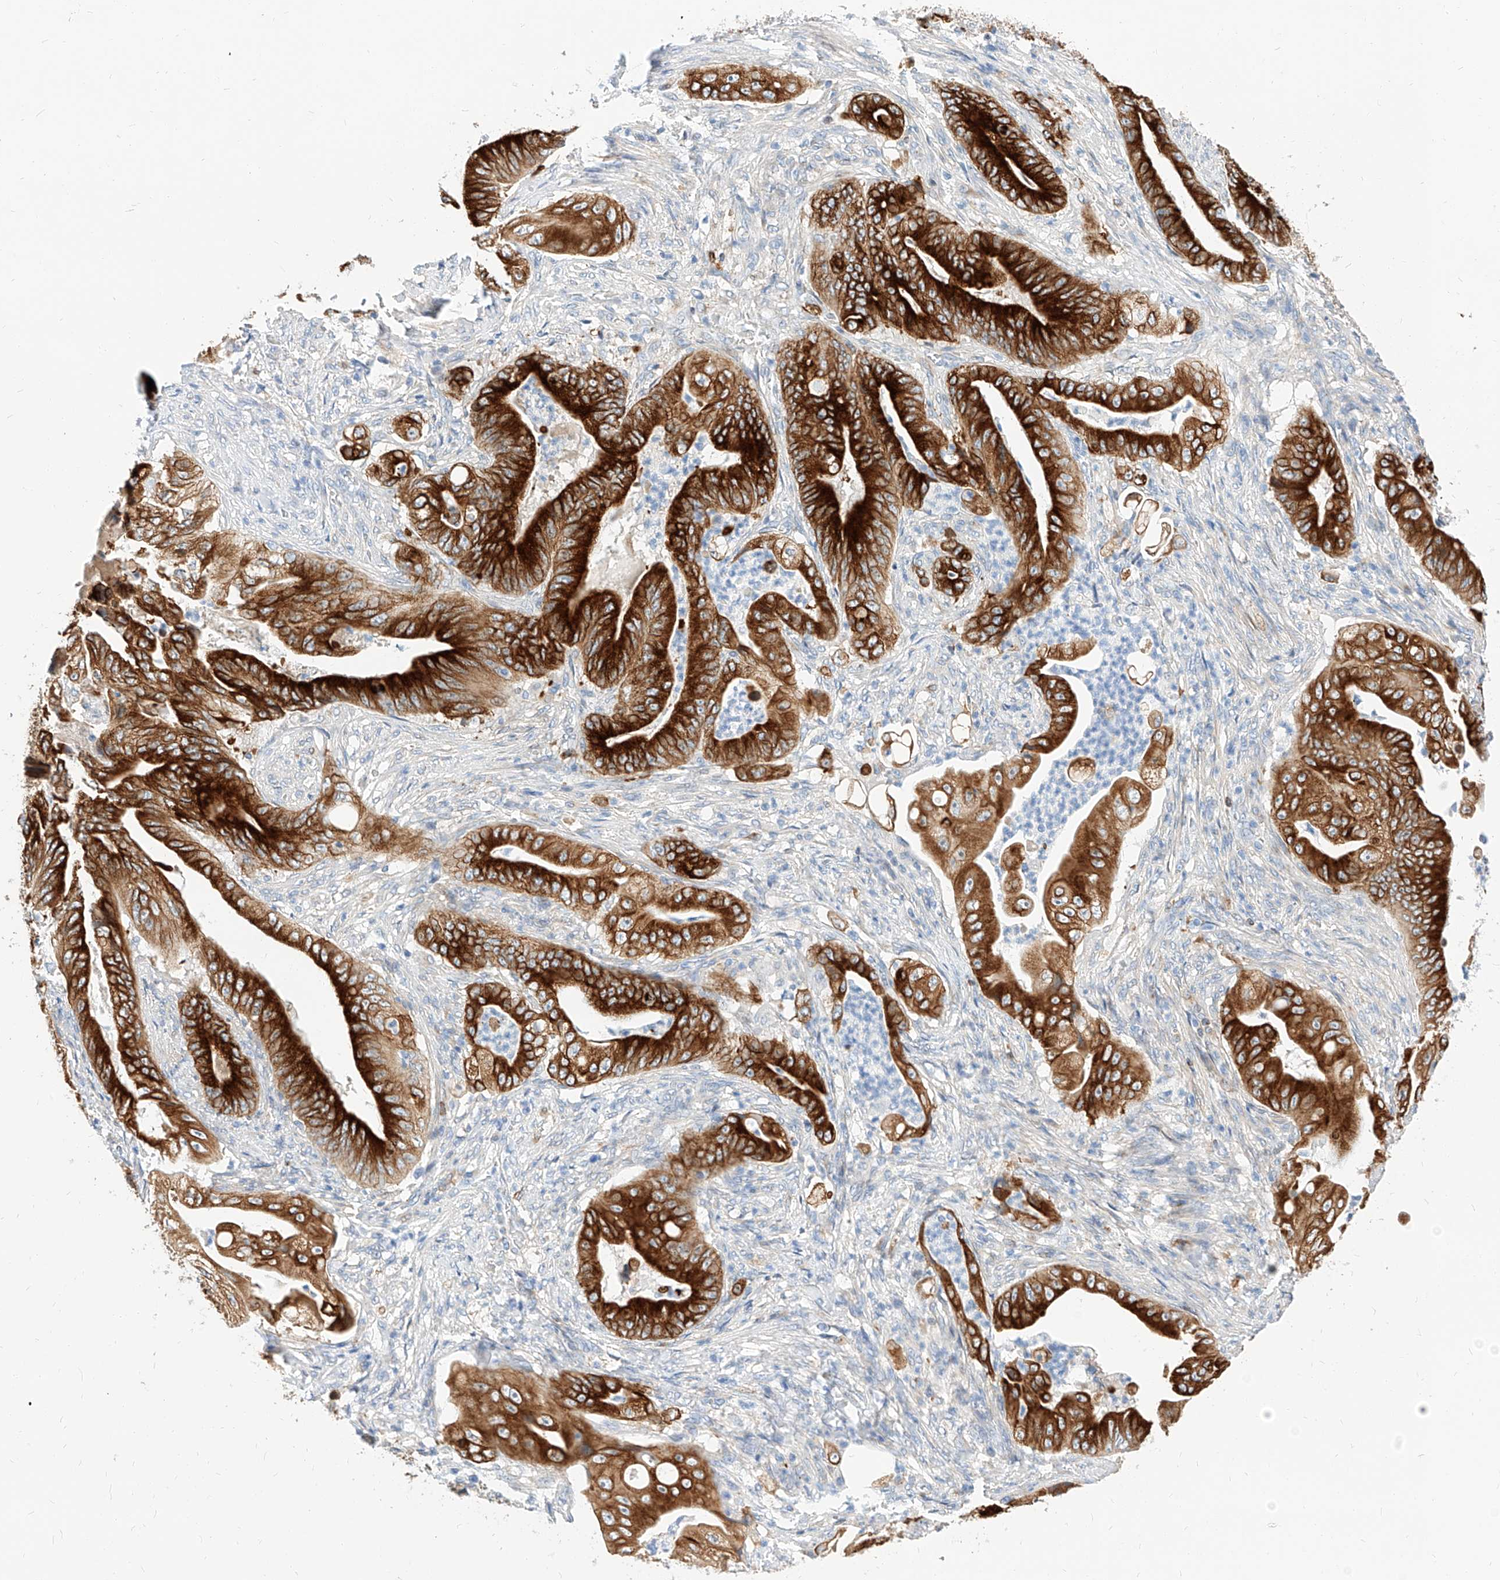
{"staining": {"intensity": "strong", "quantity": ">75%", "location": "cytoplasmic/membranous"}, "tissue": "stomach cancer", "cell_type": "Tumor cells", "image_type": "cancer", "snomed": [{"axis": "morphology", "description": "Adenocarcinoma, NOS"}, {"axis": "topography", "description": "Stomach"}], "caption": "Immunohistochemistry photomicrograph of neoplastic tissue: stomach cancer (adenocarcinoma) stained using immunohistochemistry (IHC) shows high levels of strong protein expression localized specifically in the cytoplasmic/membranous of tumor cells, appearing as a cytoplasmic/membranous brown color.", "gene": "MAP7", "patient": {"sex": "female", "age": 73}}